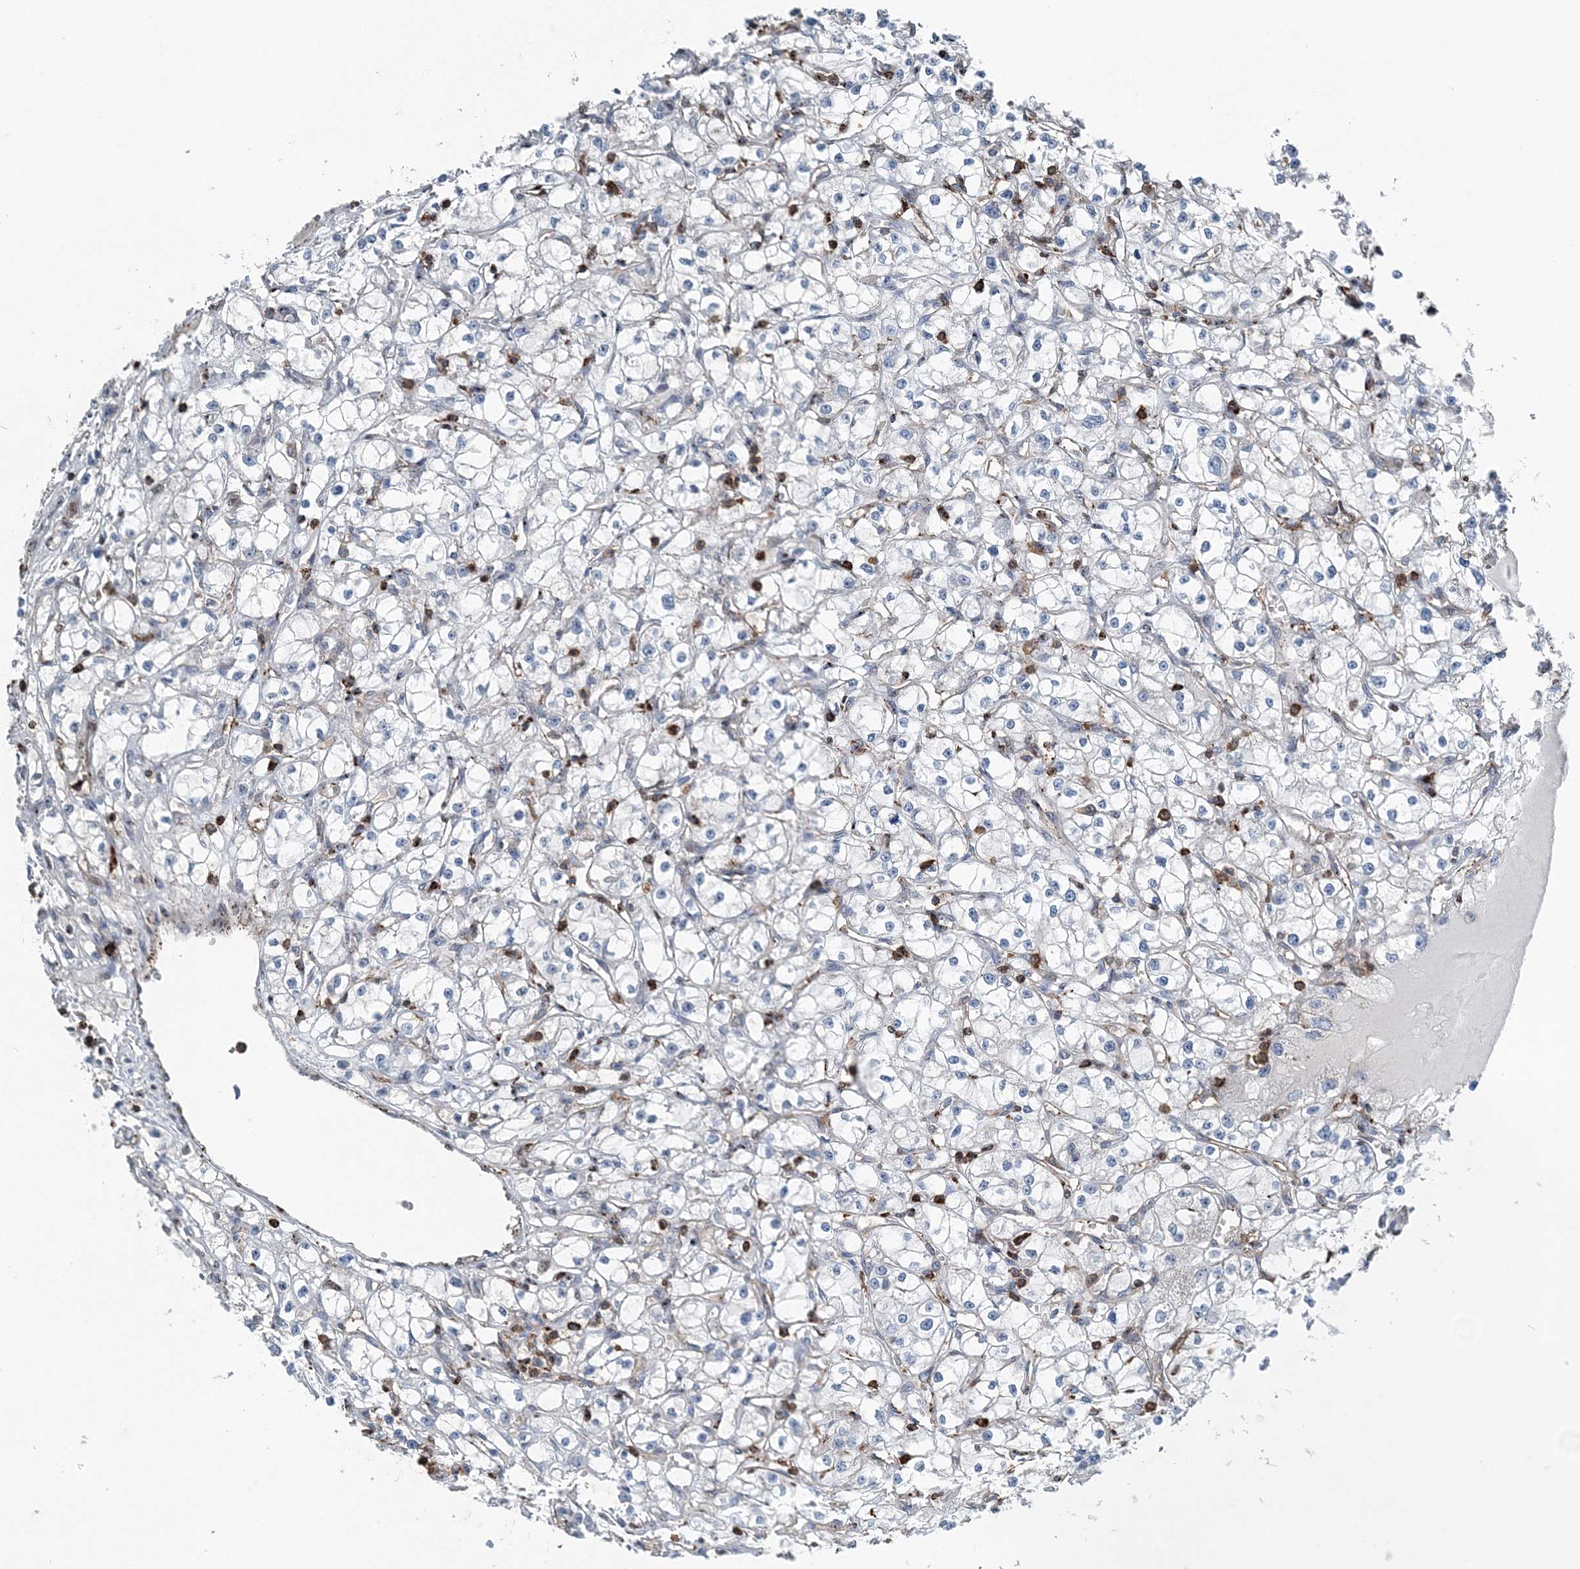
{"staining": {"intensity": "moderate", "quantity": "<25%", "location": "cytoplasmic/membranous"}, "tissue": "renal cancer", "cell_type": "Tumor cells", "image_type": "cancer", "snomed": [{"axis": "morphology", "description": "Adenocarcinoma, NOS"}, {"axis": "topography", "description": "Kidney"}], "caption": "This is a photomicrograph of immunohistochemistry (IHC) staining of renal cancer (adenocarcinoma), which shows moderate staining in the cytoplasmic/membranous of tumor cells.", "gene": "CFL1", "patient": {"sex": "male", "age": 56}}